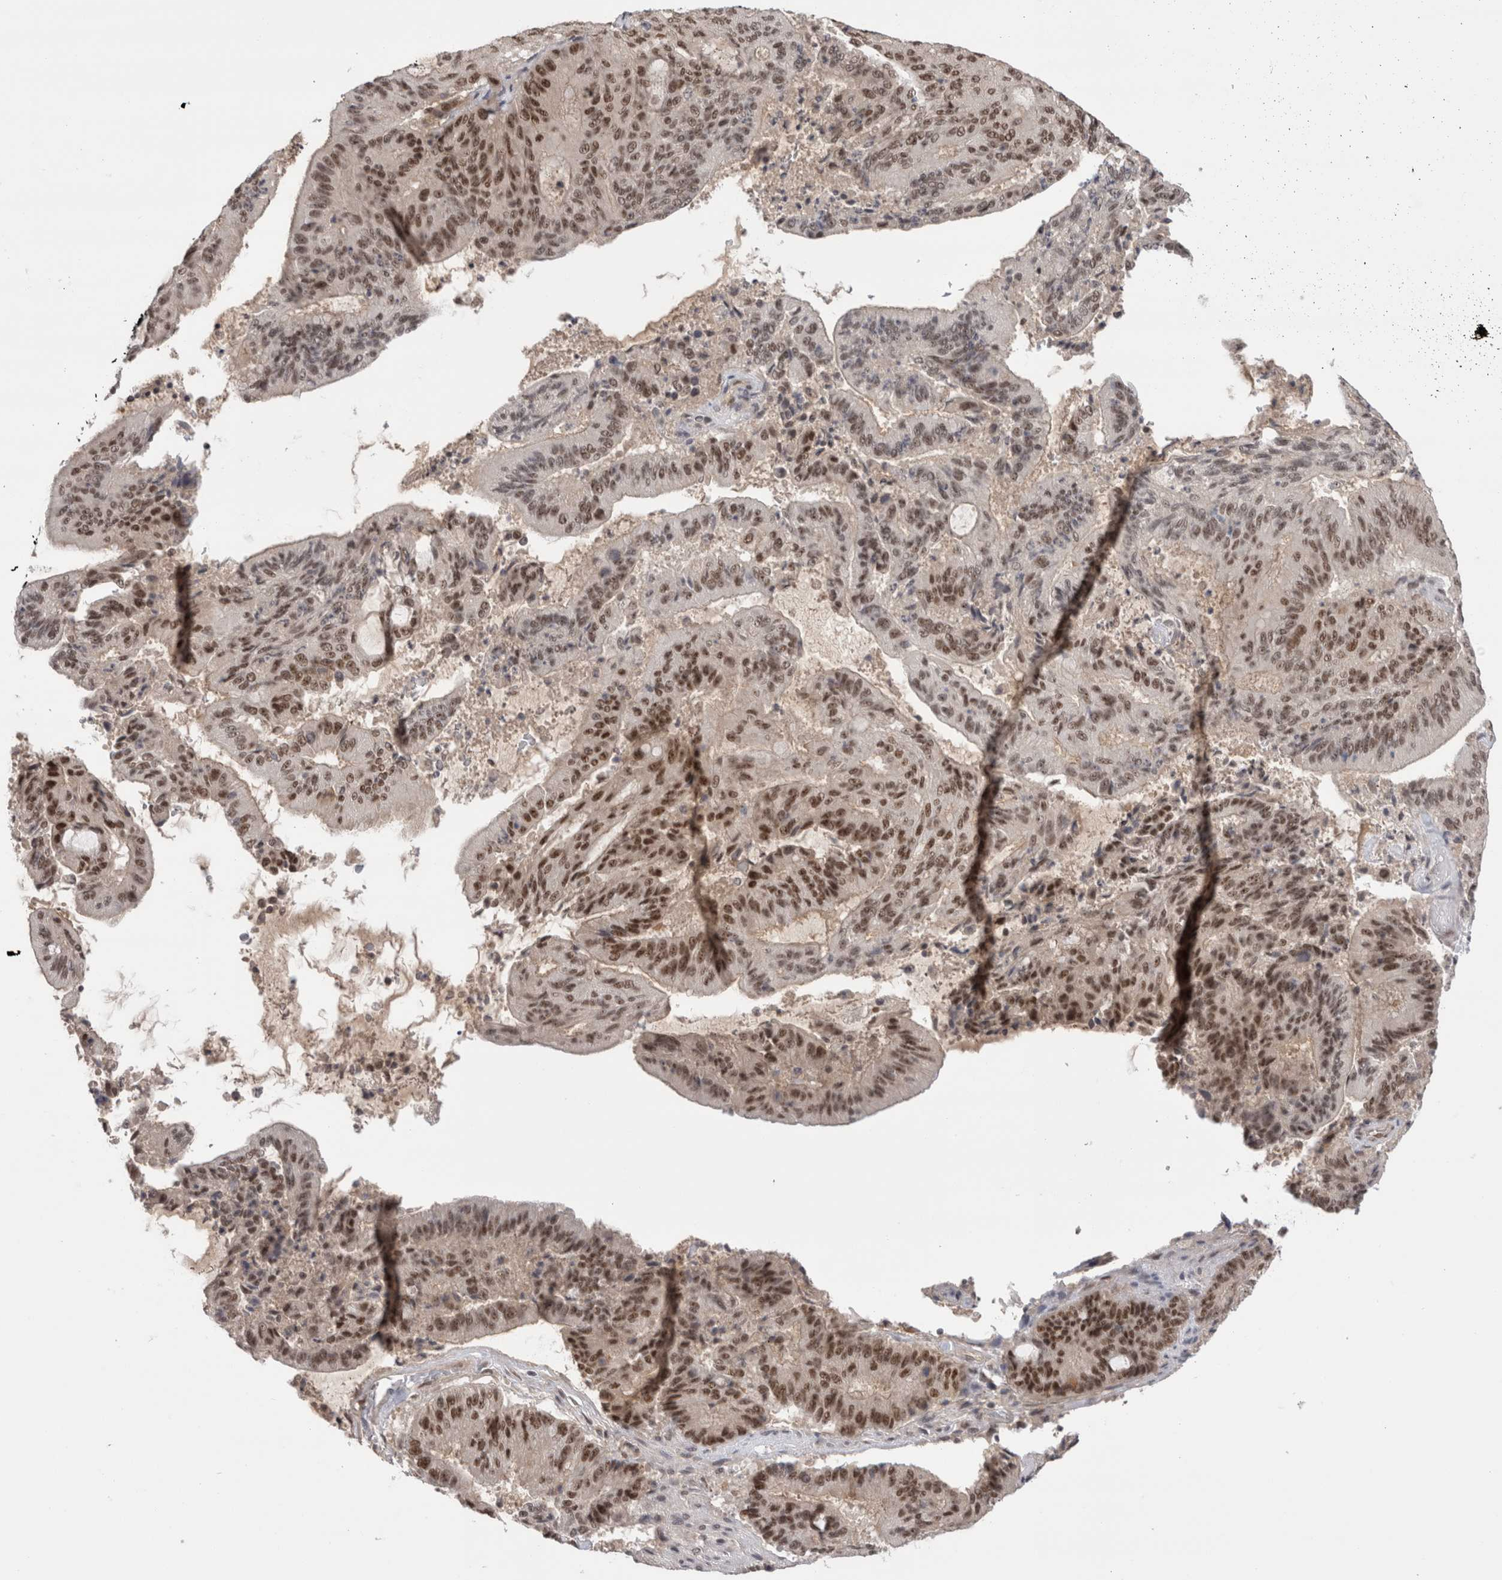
{"staining": {"intensity": "strong", "quantity": "25%-75%", "location": "nuclear"}, "tissue": "liver cancer", "cell_type": "Tumor cells", "image_type": "cancer", "snomed": [{"axis": "morphology", "description": "Normal tissue, NOS"}, {"axis": "morphology", "description": "Cholangiocarcinoma"}, {"axis": "topography", "description": "Liver"}, {"axis": "topography", "description": "Peripheral nerve tissue"}], "caption": "Cholangiocarcinoma (liver) stained with a brown dye demonstrates strong nuclear positive expression in about 25%-75% of tumor cells.", "gene": "ZNF24", "patient": {"sex": "female", "age": 73}}